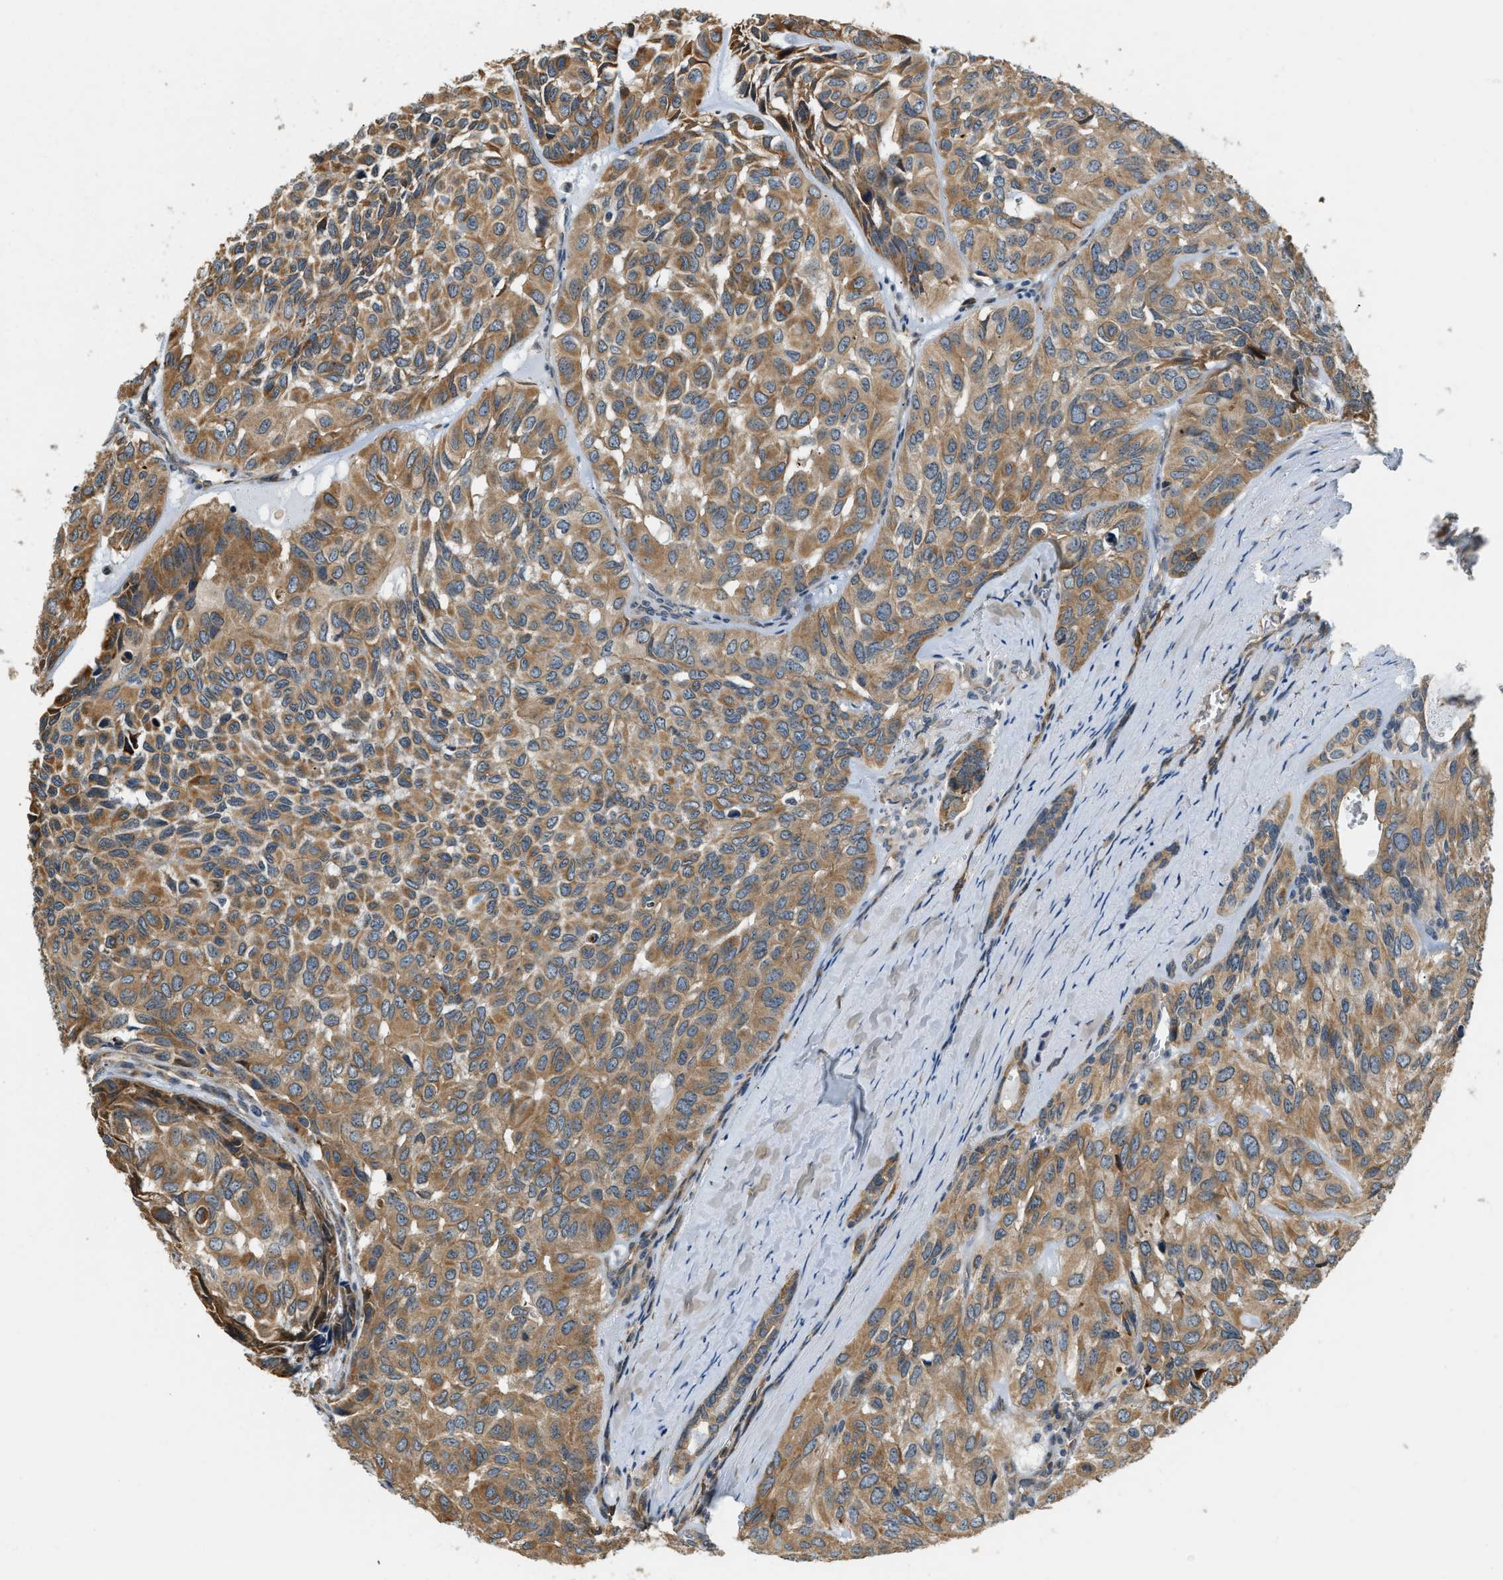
{"staining": {"intensity": "moderate", "quantity": ">75%", "location": "cytoplasmic/membranous"}, "tissue": "head and neck cancer", "cell_type": "Tumor cells", "image_type": "cancer", "snomed": [{"axis": "morphology", "description": "Adenocarcinoma, NOS"}, {"axis": "topography", "description": "Salivary gland, NOS"}, {"axis": "topography", "description": "Head-Neck"}], "caption": "Immunohistochemistry (IHC) of head and neck cancer (adenocarcinoma) shows medium levels of moderate cytoplasmic/membranous positivity in approximately >75% of tumor cells. Nuclei are stained in blue.", "gene": "ALOX12", "patient": {"sex": "female", "age": 76}}